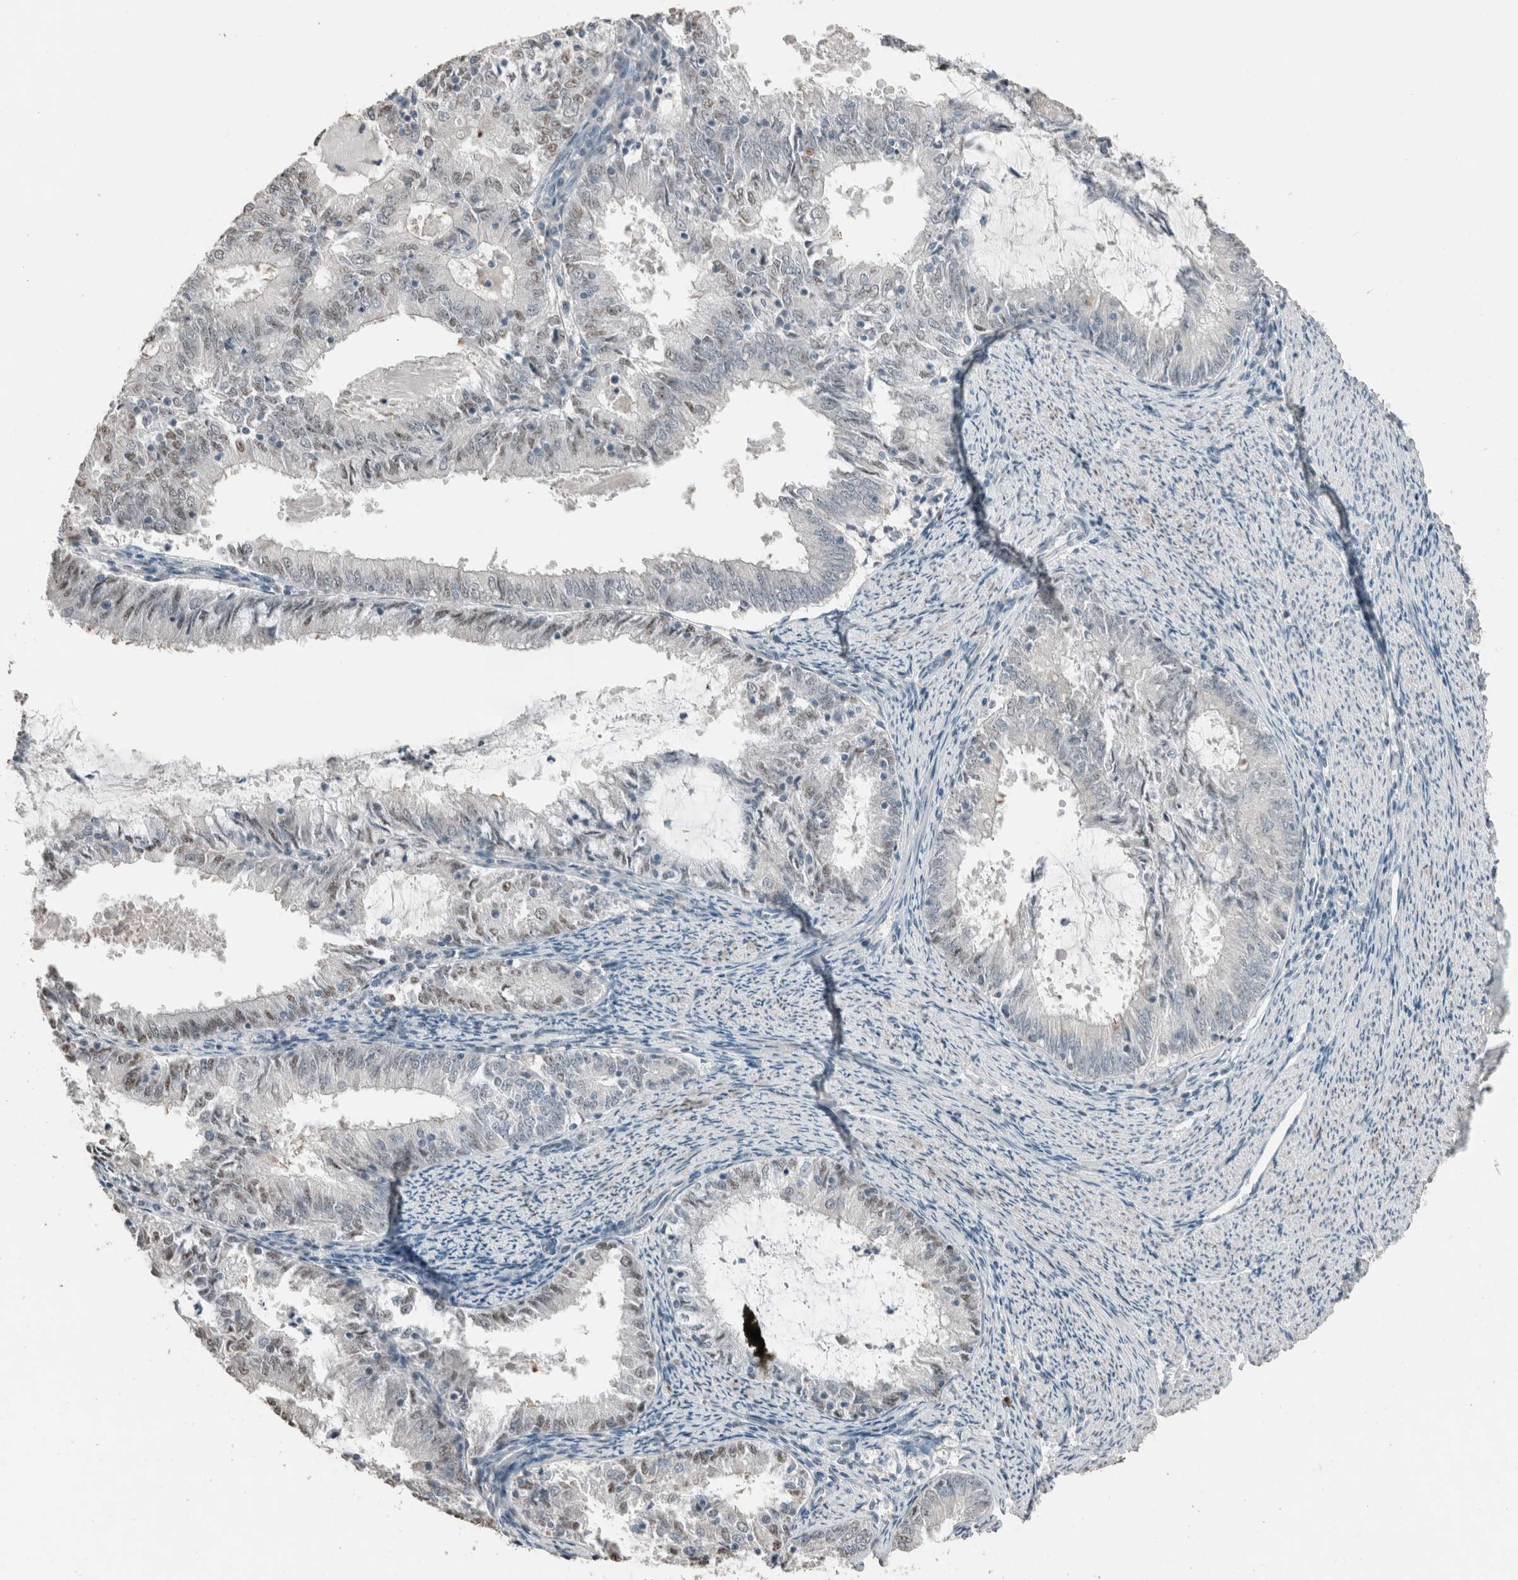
{"staining": {"intensity": "weak", "quantity": "25%-75%", "location": "nuclear"}, "tissue": "endometrial cancer", "cell_type": "Tumor cells", "image_type": "cancer", "snomed": [{"axis": "morphology", "description": "Adenocarcinoma, NOS"}, {"axis": "topography", "description": "Endometrium"}], "caption": "Immunohistochemistry (IHC) staining of adenocarcinoma (endometrial), which demonstrates low levels of weak nuclear staining in about 25%-75% of tumor cells indicating weak nuclear protein positivity. The staining was performed using DAB (brown) for protein detection and nuclei were counterstained in hematoxylin (blue).", "gene": "ACVR2B", "patient": {"sex": "female", "age": 57}}